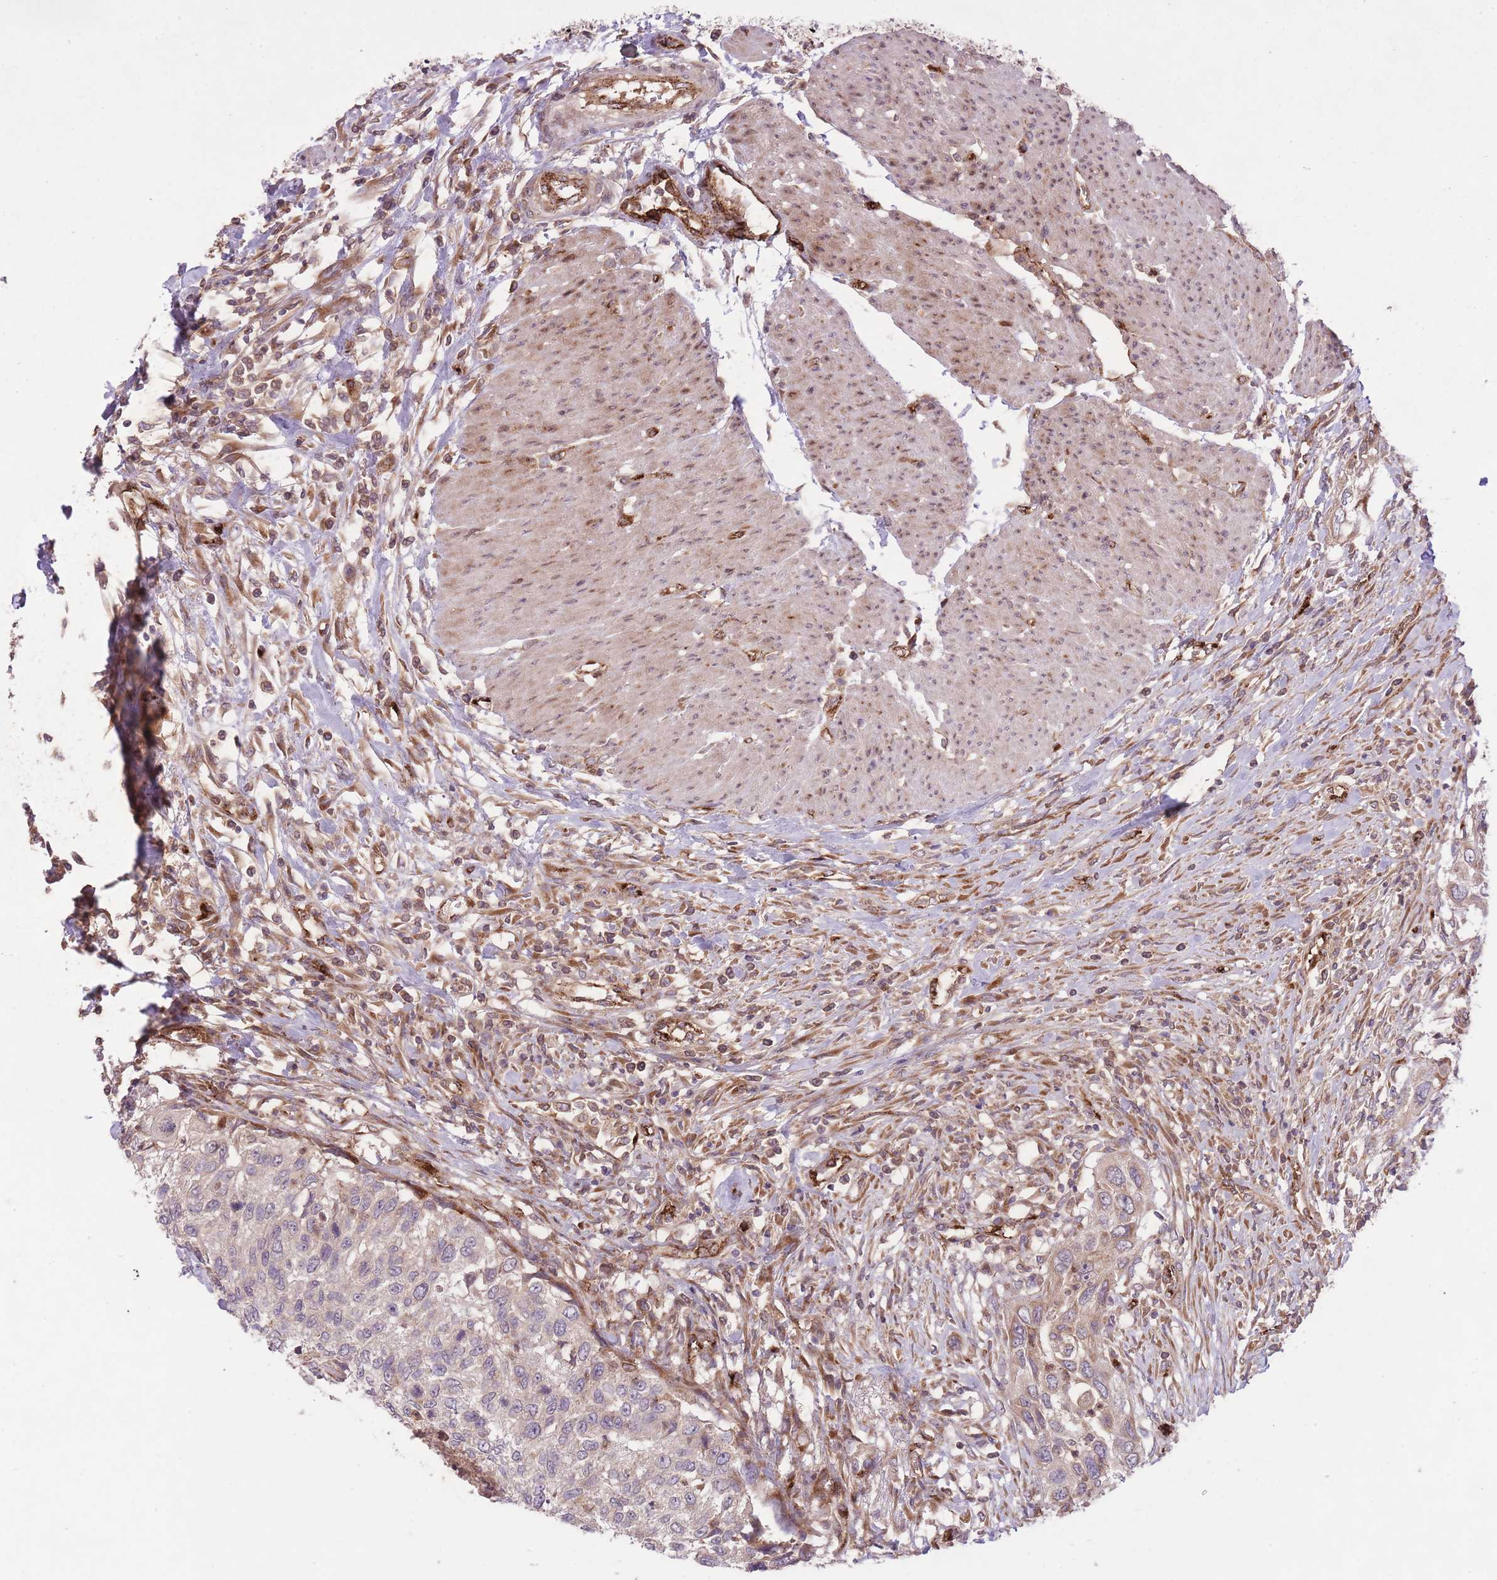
{"staining": {"intensity": "weak", "quantity": "25%-75%", "location": "cytoplasmic/membranous"}, "tissue": "urothelial cancer", "cell_type": "Tumor cells", "image_type": "cancer", "snomed": [{"axis": "morphology", "description": "Urothelial carcinoma, High grade"}, {"axis": "topography", "description": "Urinary bladder"}], "caption": "The photomicrograph exhibits immunohistochemical staining of urothelial carcinoma (high-grade). There is weak cytoplasmic/membranous positivity is appreciated in about 25%-75% of tumor cells.", "gene": "CISH", "patient": {"sex": "female", "age": 60}}